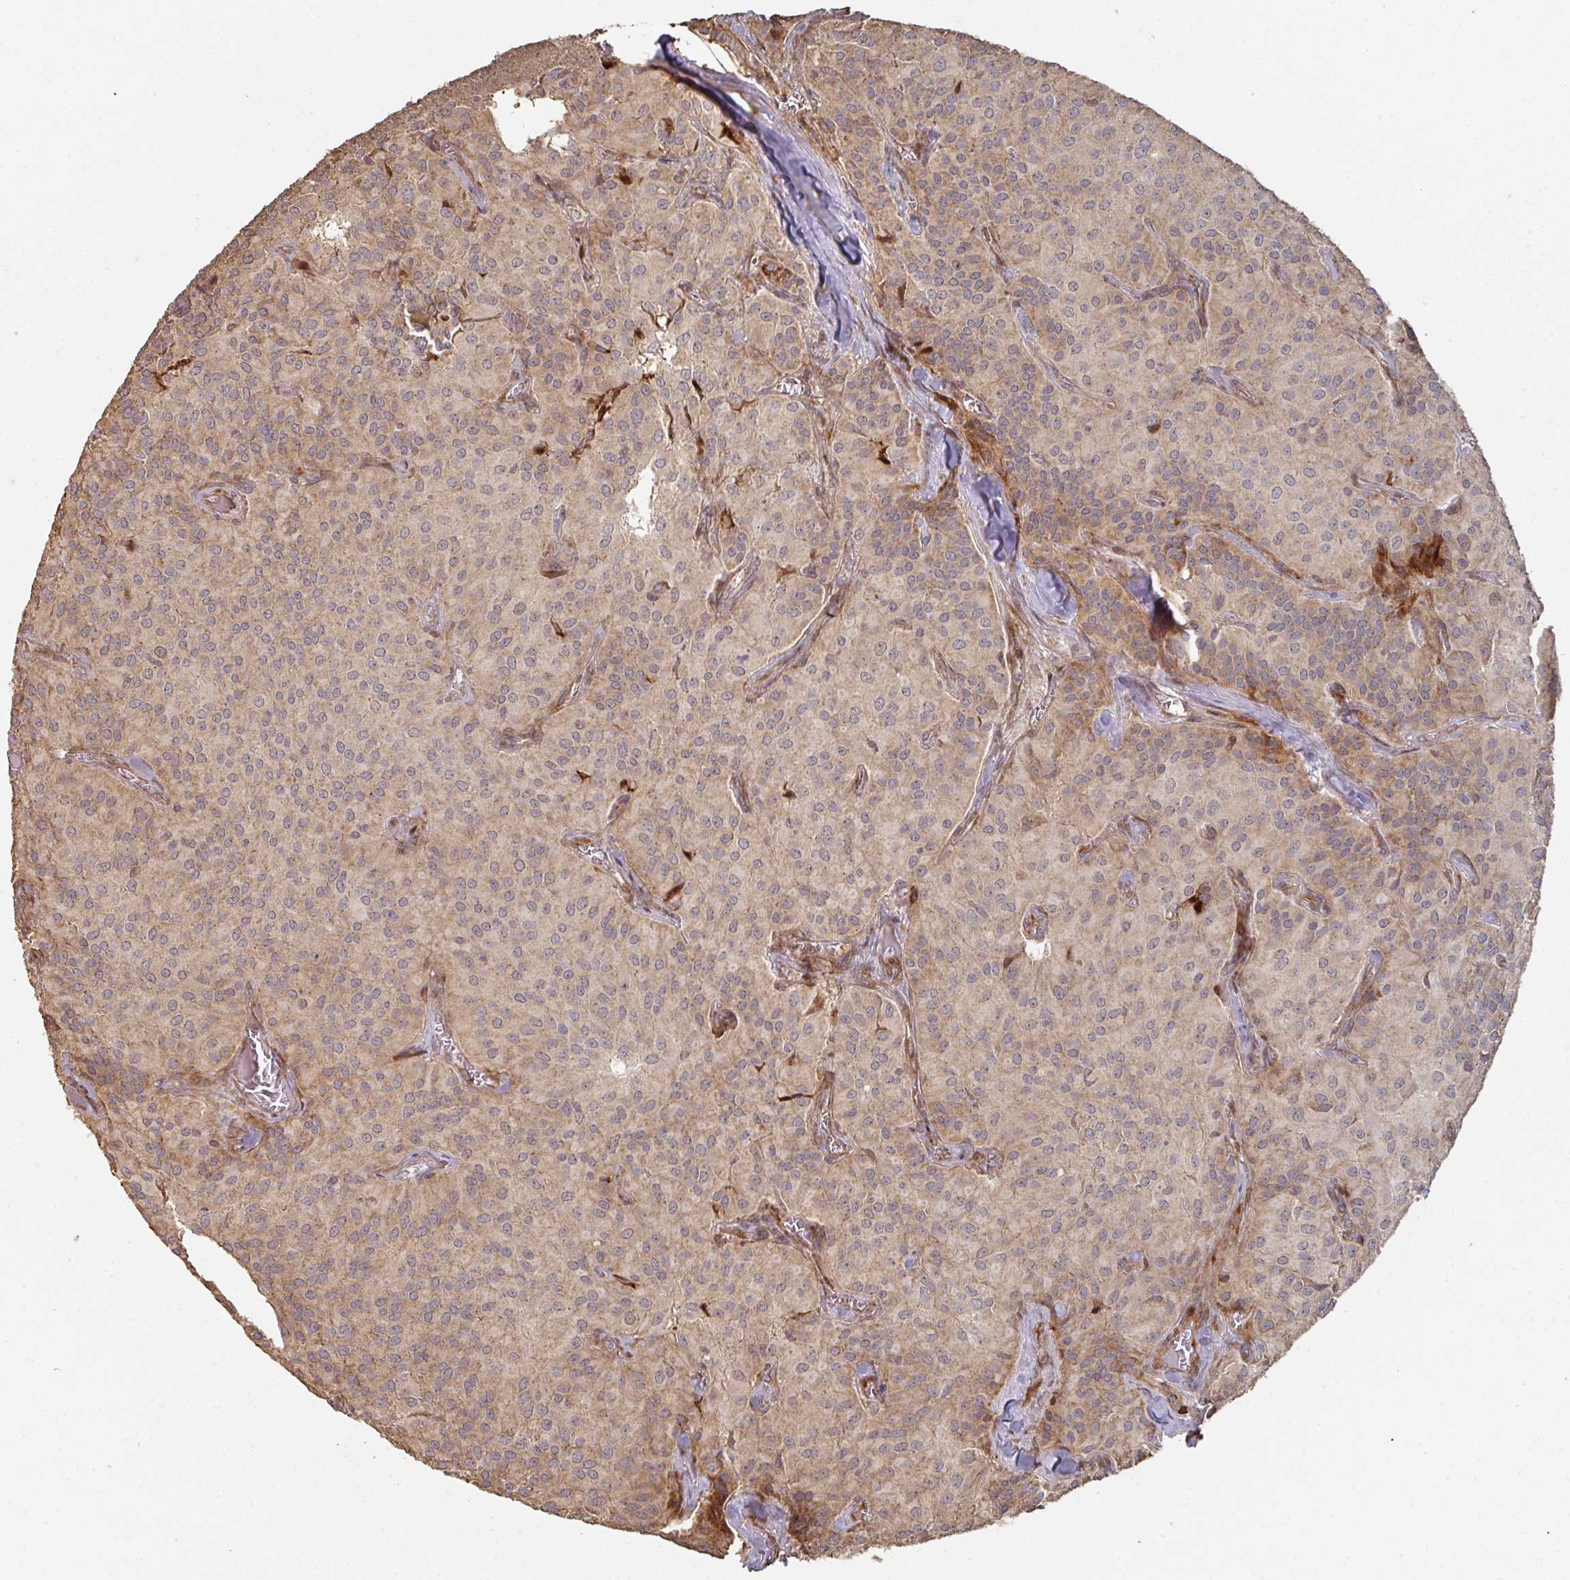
{"staining": {"intensity": "moderate", "quantity": "25%-75%", "location": "cytoplasmic/membranous,nuclear"}, "tissue": "glioma", "cell_type": "Tumor cells", "image_type": "cancer", "snomed": [{"axis": "morphology", "description": "Glioma, malignant, Low grade"}, {"axis": "topography", "description": "Brain"}], "caption": "Protein expression analysis of human malignant glioma (low-grade) reveals moderate cytoplasmic/membranous and nuclear positivity in about 25%-75% of tumor cells.", "gene": "CA7", "patient": {"sex": "male", "age": 42}}